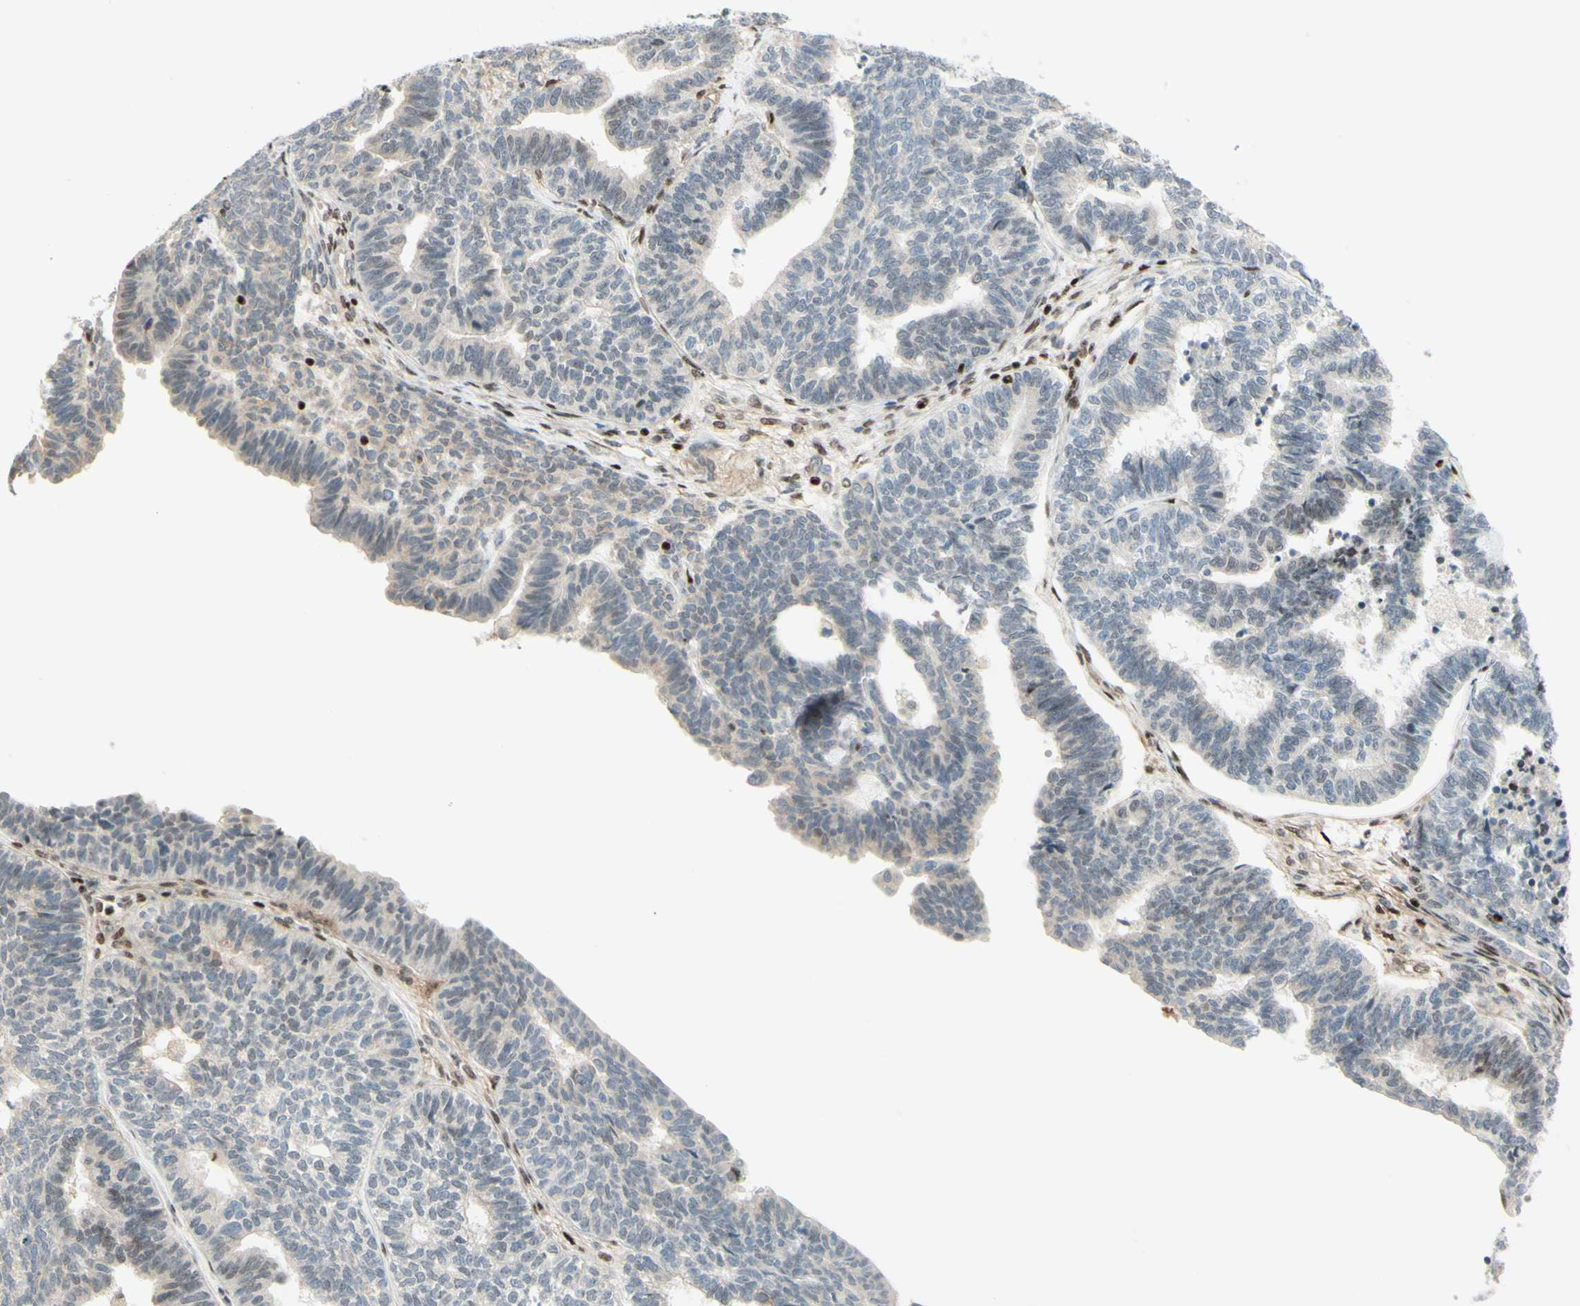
{"staining": {"intensity": "negative", "quantity": "none", "location": "none"}, "tissue": "endometrial cancer", "cell_type": "Tumor cells", "image_type": "cancer", "snomed": [{"axis": "morphology", "description": "Adenocarcinoma, NOS"}, {"axis": "topography", "description": "Endometrium"}], "caption": "Immunohistochemical staining of human adenocarcinoma (endometrial) reveals no significant positivity in tumor cells.", "gene": "CDKL5", "patient": {"sex": "female", "age": 70}}